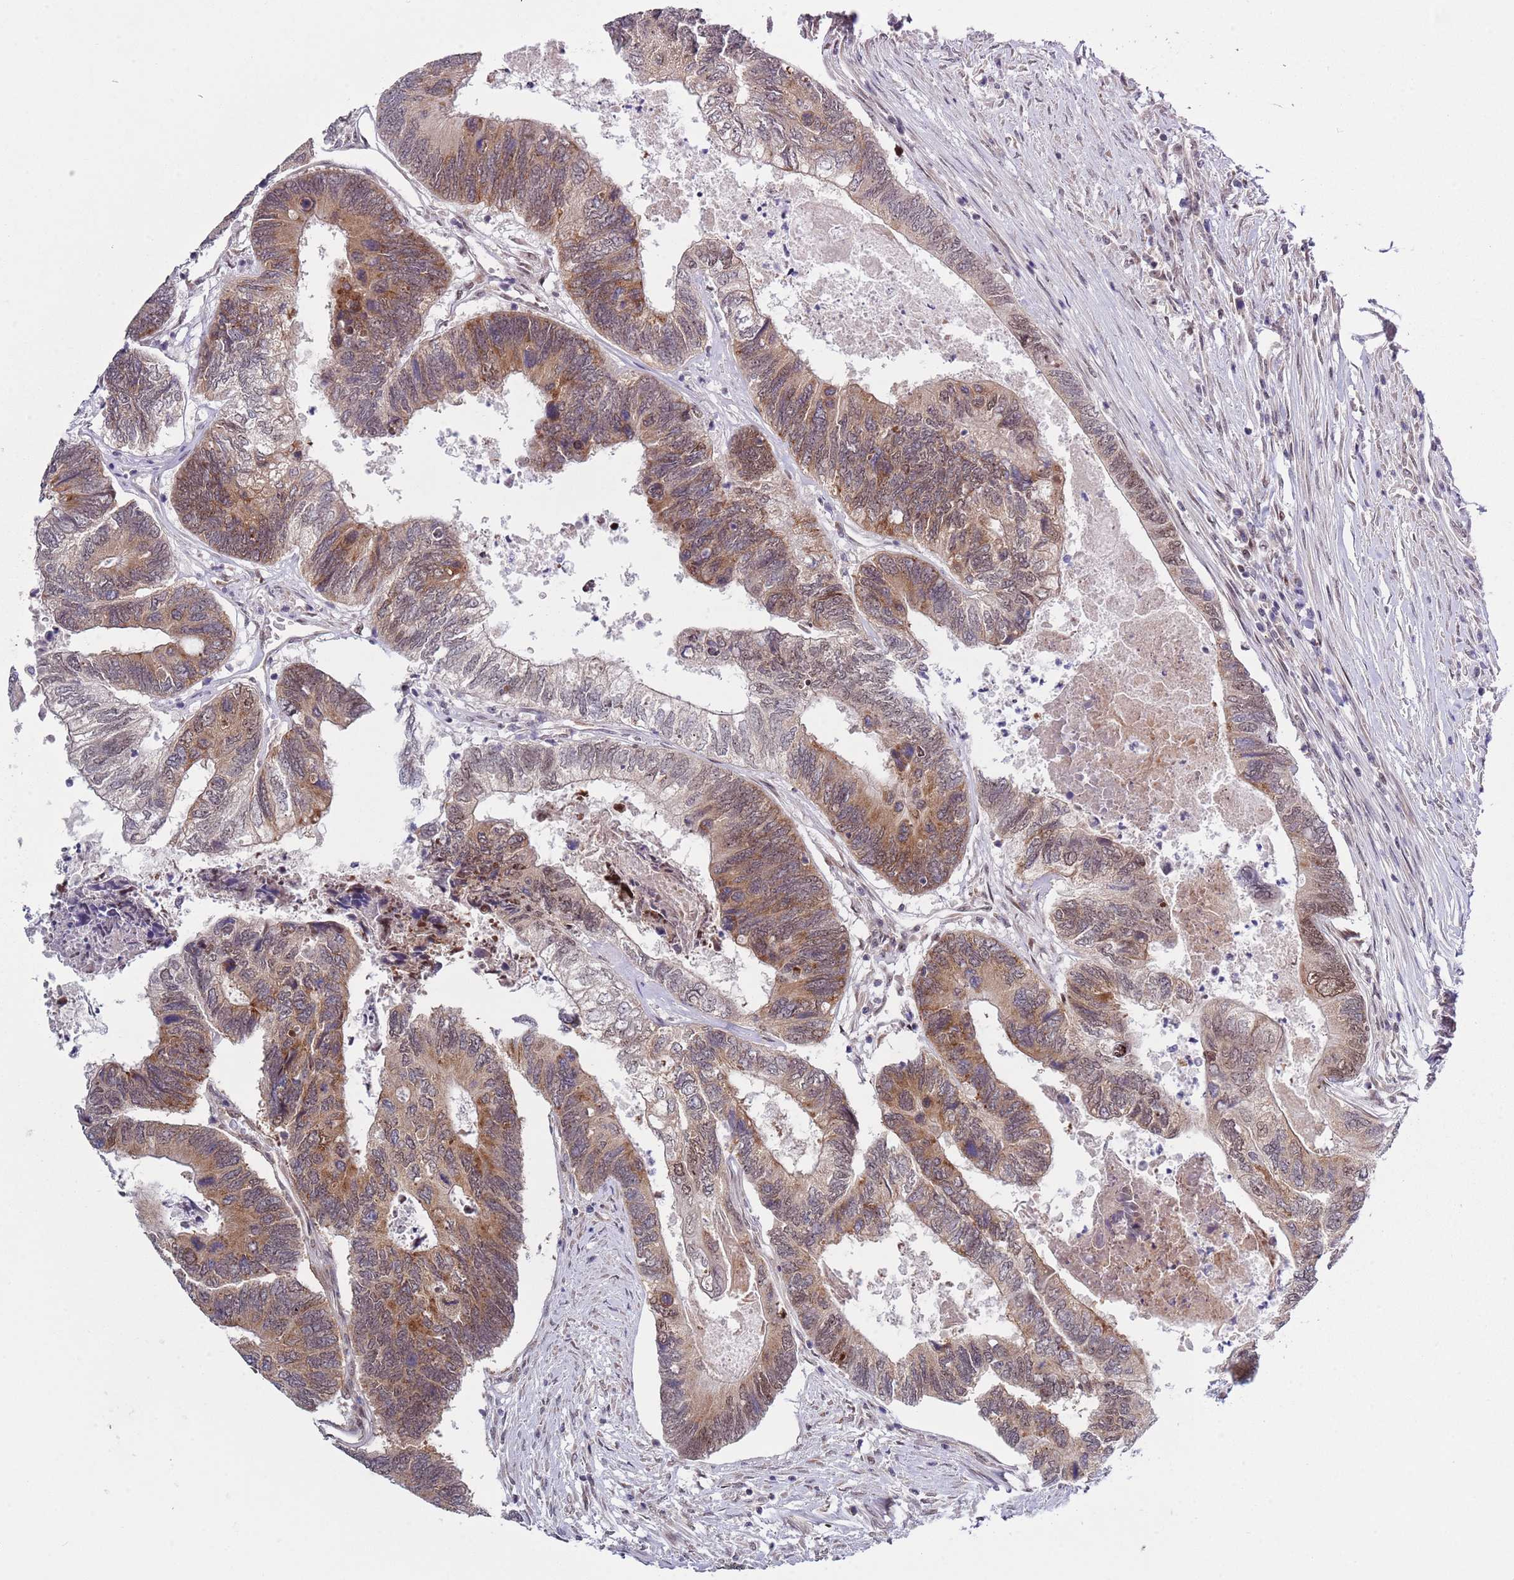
{"staining": {"intensity": "moderate", "quantity": ">75%", "location": "cytoplasmic/membranous,nuclear"}, "tissue": "colorectal cancer", "cell_type": "Tumor cells", "image_type": "cancer", "snomed": [{"axis": "morphology", "description": "Adenocarcinoma, NOS"}, {"axis": "topography", "description": "Colon"}], "caption": "Immunohistochemical staining of human adenocarcinoma (colorectal) shows medium levels of moderate cytoplasmic/membranous and nuclear protein positivity in approximately >75% of tumor cells.", "gene": "SLC25A32", "patient": {"sex": "female", "age": 67}}